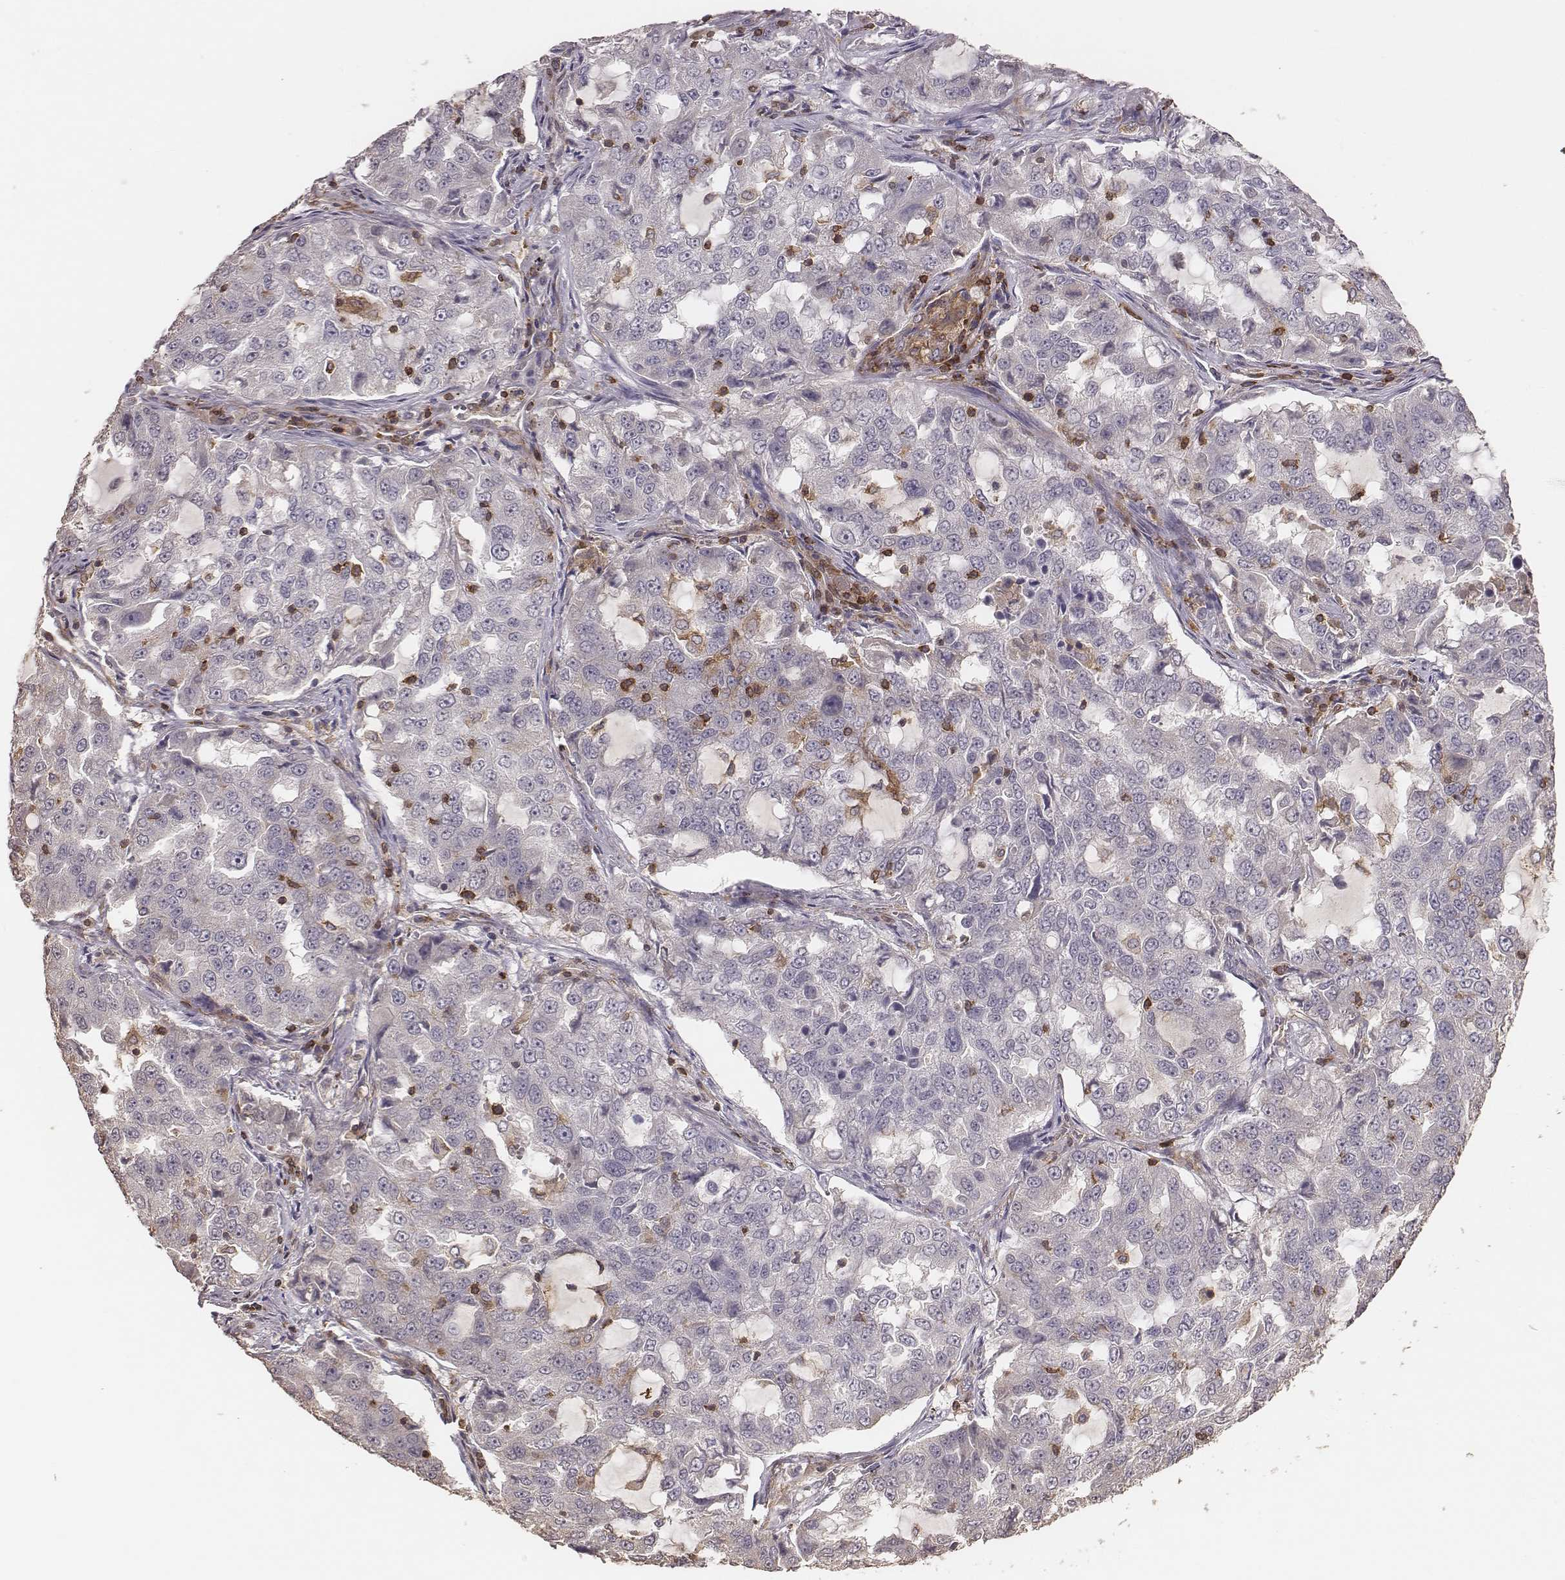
{"staining": {"intensity": "negative", "quantity": "none", "location": "none"}, "tissue": "lung cancer", "cell_type": "Tumor cells", "image_type": "cancer", "snomed": [{"axis": "morphology", "description": "Adenocarcinoma, NOS"}, {"axis": "topography", "description": "Lung"}], "caption": "This is an immunohistochemistry micrograph of human lung cancer (adenocarcinoma). There is no staining in tumor cells.", "gene": "PILRA", "patient": {"sex": "female", "age": 61}}